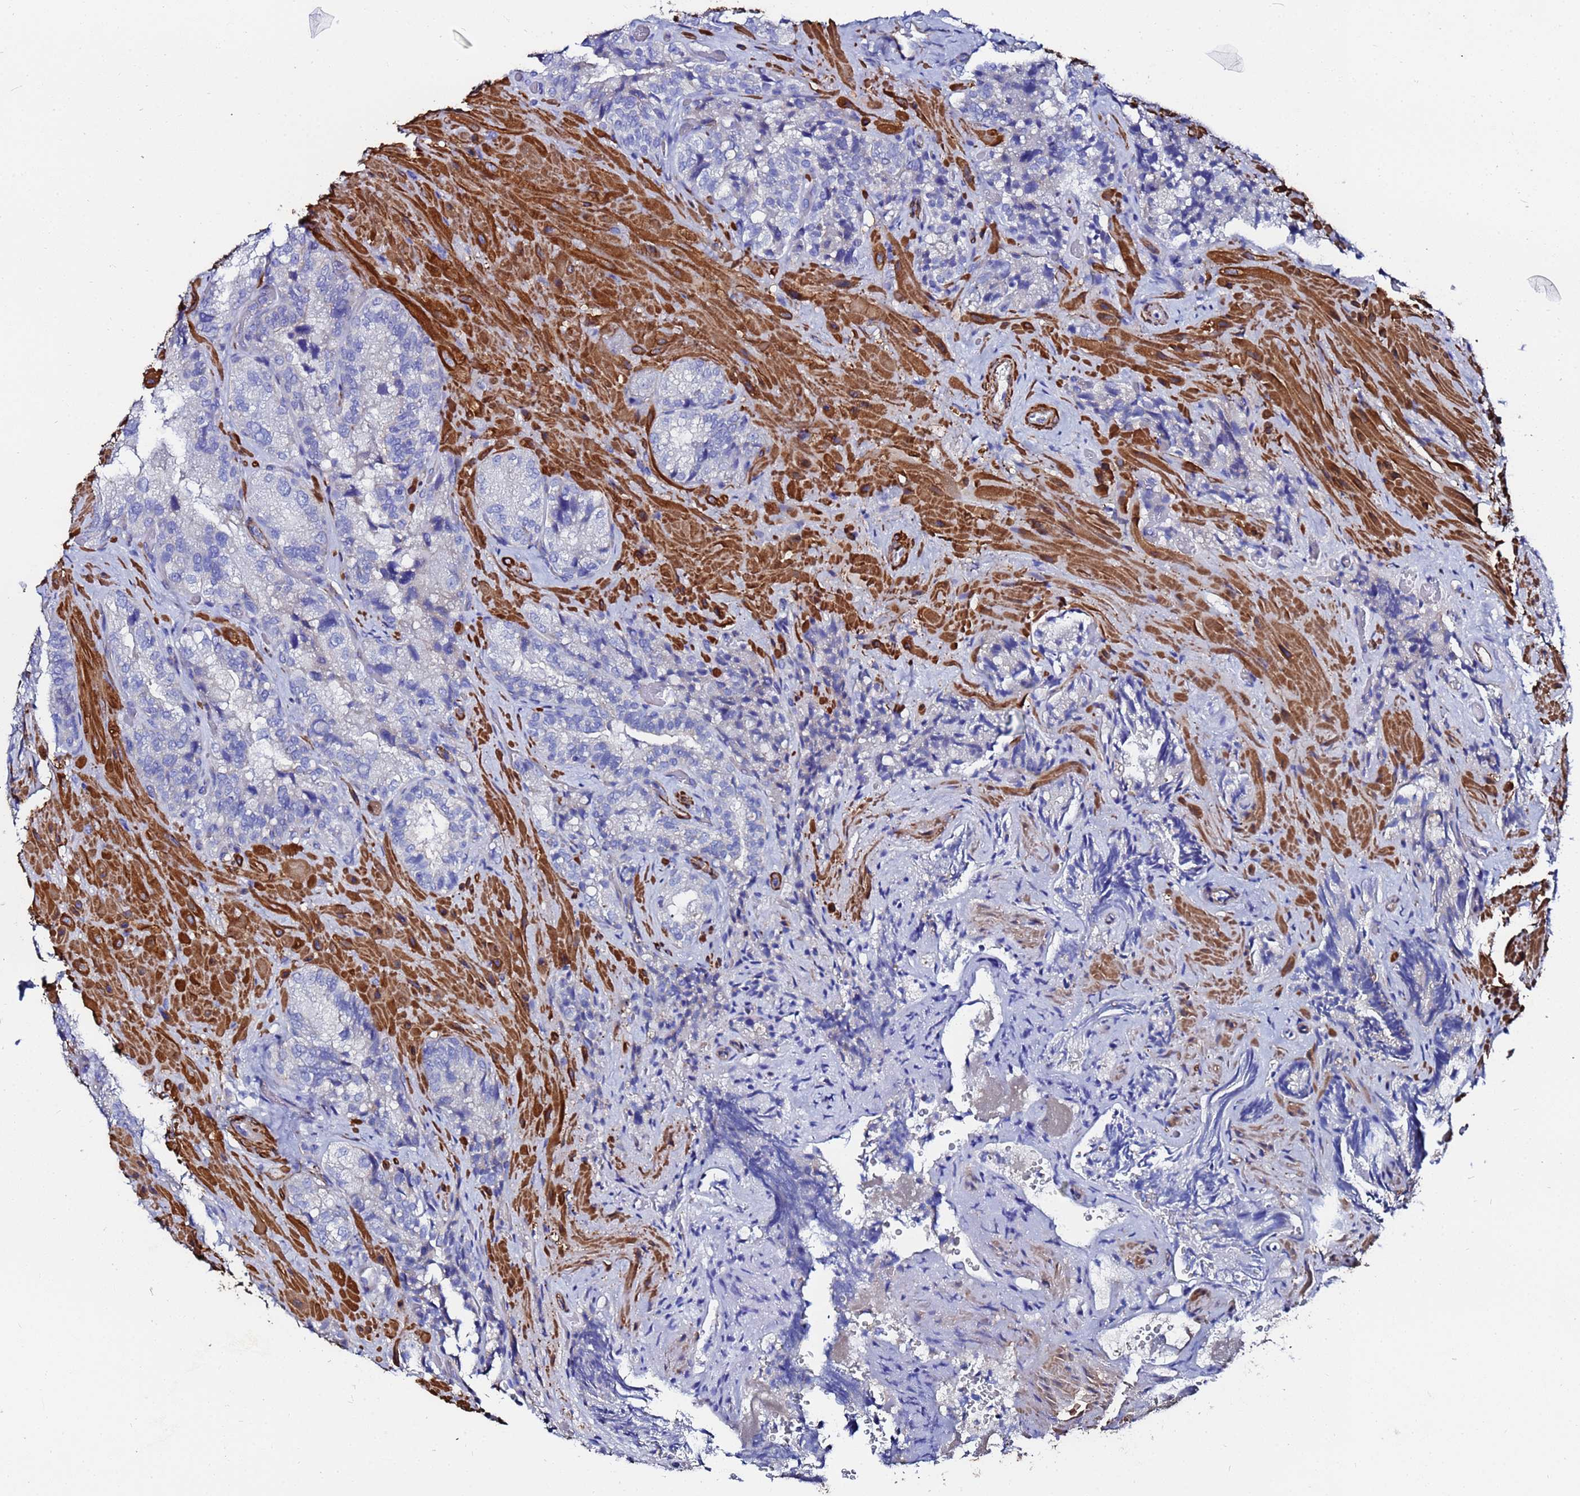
{"staining": {"intensity": "negative", "quantity": "none", "location": "none"}, "tissue": "seminal vesicle", "cell_type": "Glandular cells", "image_type": "normal", "snomed": [{"axis": "morphology", "description": "Normal tissue, NOS"}, {"axis": "topography", "description": "Prostate and seminal vesicle, NOS"}, {"axis": "topography", "description": "Prostate"}, {"axis": "topography", "description": "Seminal veicle"}], "caption": "IHC photomicrograph of unremarkable seminal vesicle stained for a protein (brown), which displays no staining in glandular cells. (Stains: DAB immunohistochemistry (IHC) with hematoxylin counter stain, Microscopy: brightfield microscopy at high magnification).", "gene": "RAB39A", "patient": {"sex": "male", "age": 67}}